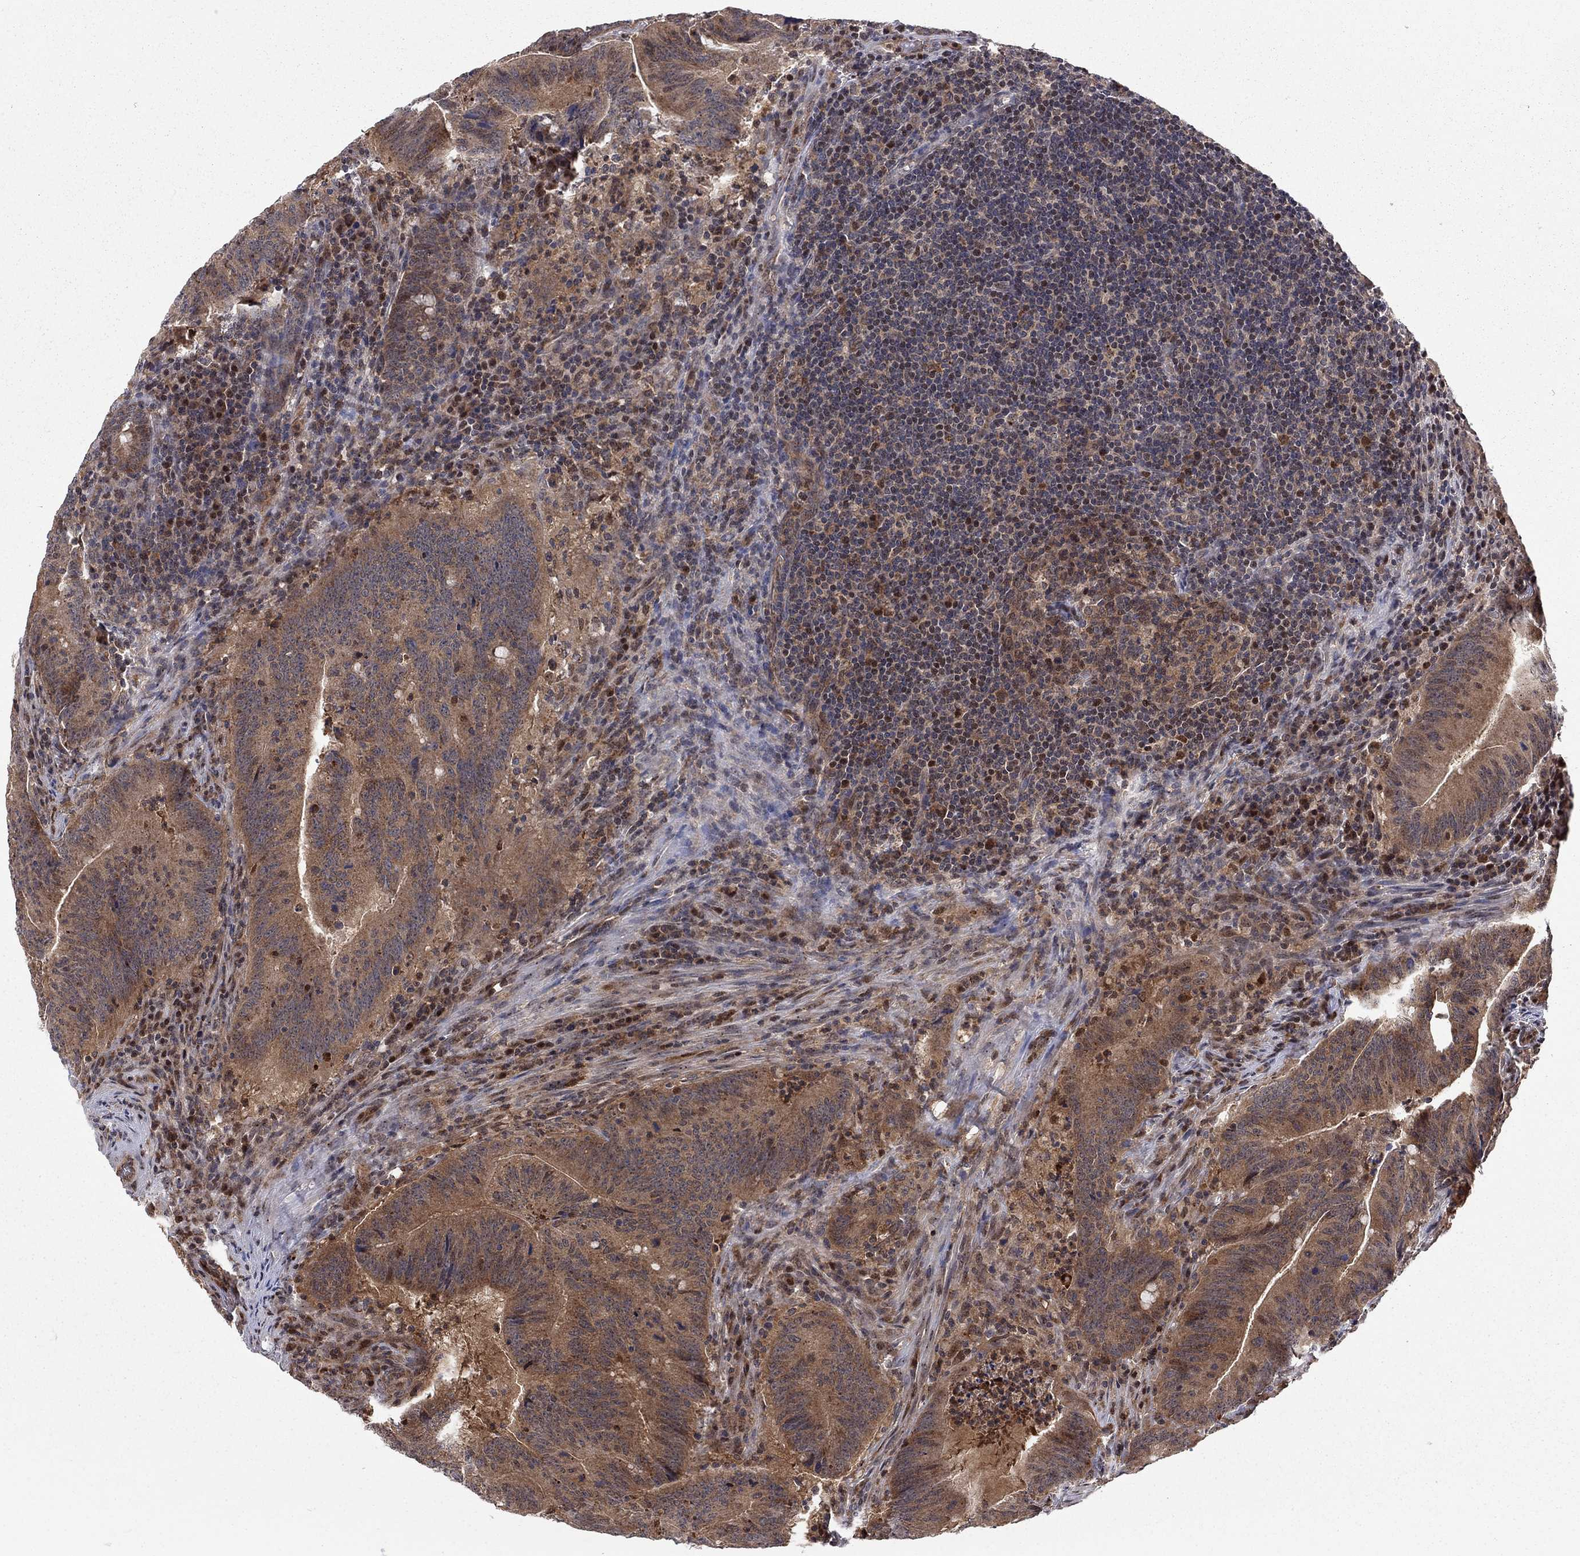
{"staining": {"intensity": "moderate", "quantity": ">75%", "location": "cytoplasmic/membranous"}, "tissue": "colorectal cancer", "cell_type": "Tumor cells", "image_type": "cancer", "snomed": [{"axis": "morphology", "description": "Adenocarcinoma, NOS"}, {"axis": "topography", "description": "Colon"}], "caption": "Human colorectal cancer (adenocarcinoma) stained with a brown dye exhibits moderate cytoplasmic/membranous positive staining in about >75% of tumor cells.", "gene": "ELOB", "patient": {"sex": "female", "age": 87}}